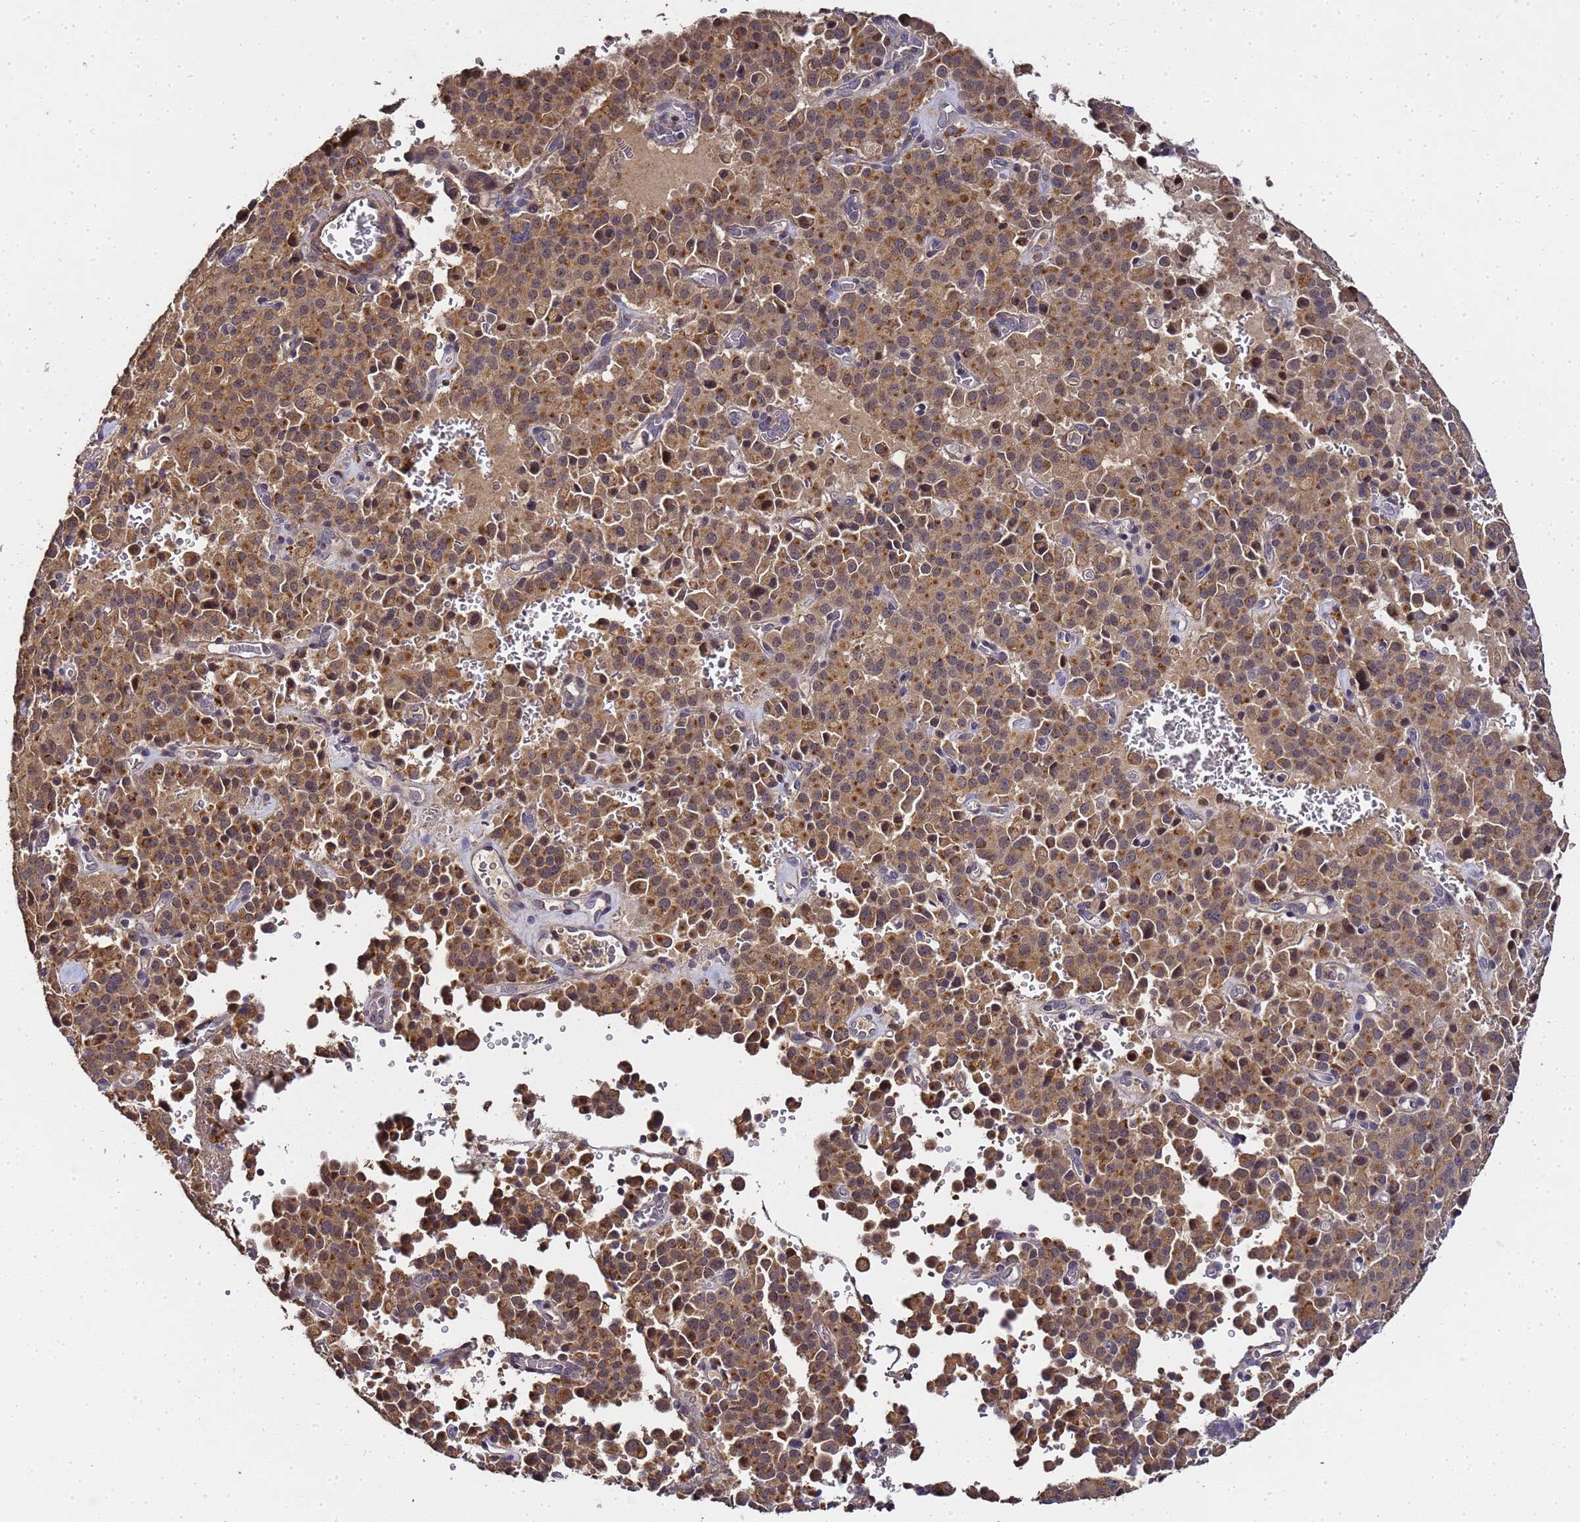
{"staining": {"intensity": "moderate", "quantity": ">75%", "location": "cytoplasmic/membranous"}, "tissue": "pancreatic cancer", "cell_type": "Tumor cells", "image_type": "cancer", "snomed": [{"axis": "morphology", "description": "Adenocarcinoma, NOS"}, {"axis": "topography", "description": "Pancreas"}], "caption": "Immunohistochemical staining of human adenocarcinoma (pancreatic) demonstrates medium levels of moderate cytoplasmic/membranous staining in approximately >75% of tumor cells.", "gene": "LGI4", "patient": {"sex": "male", "age": 65}}